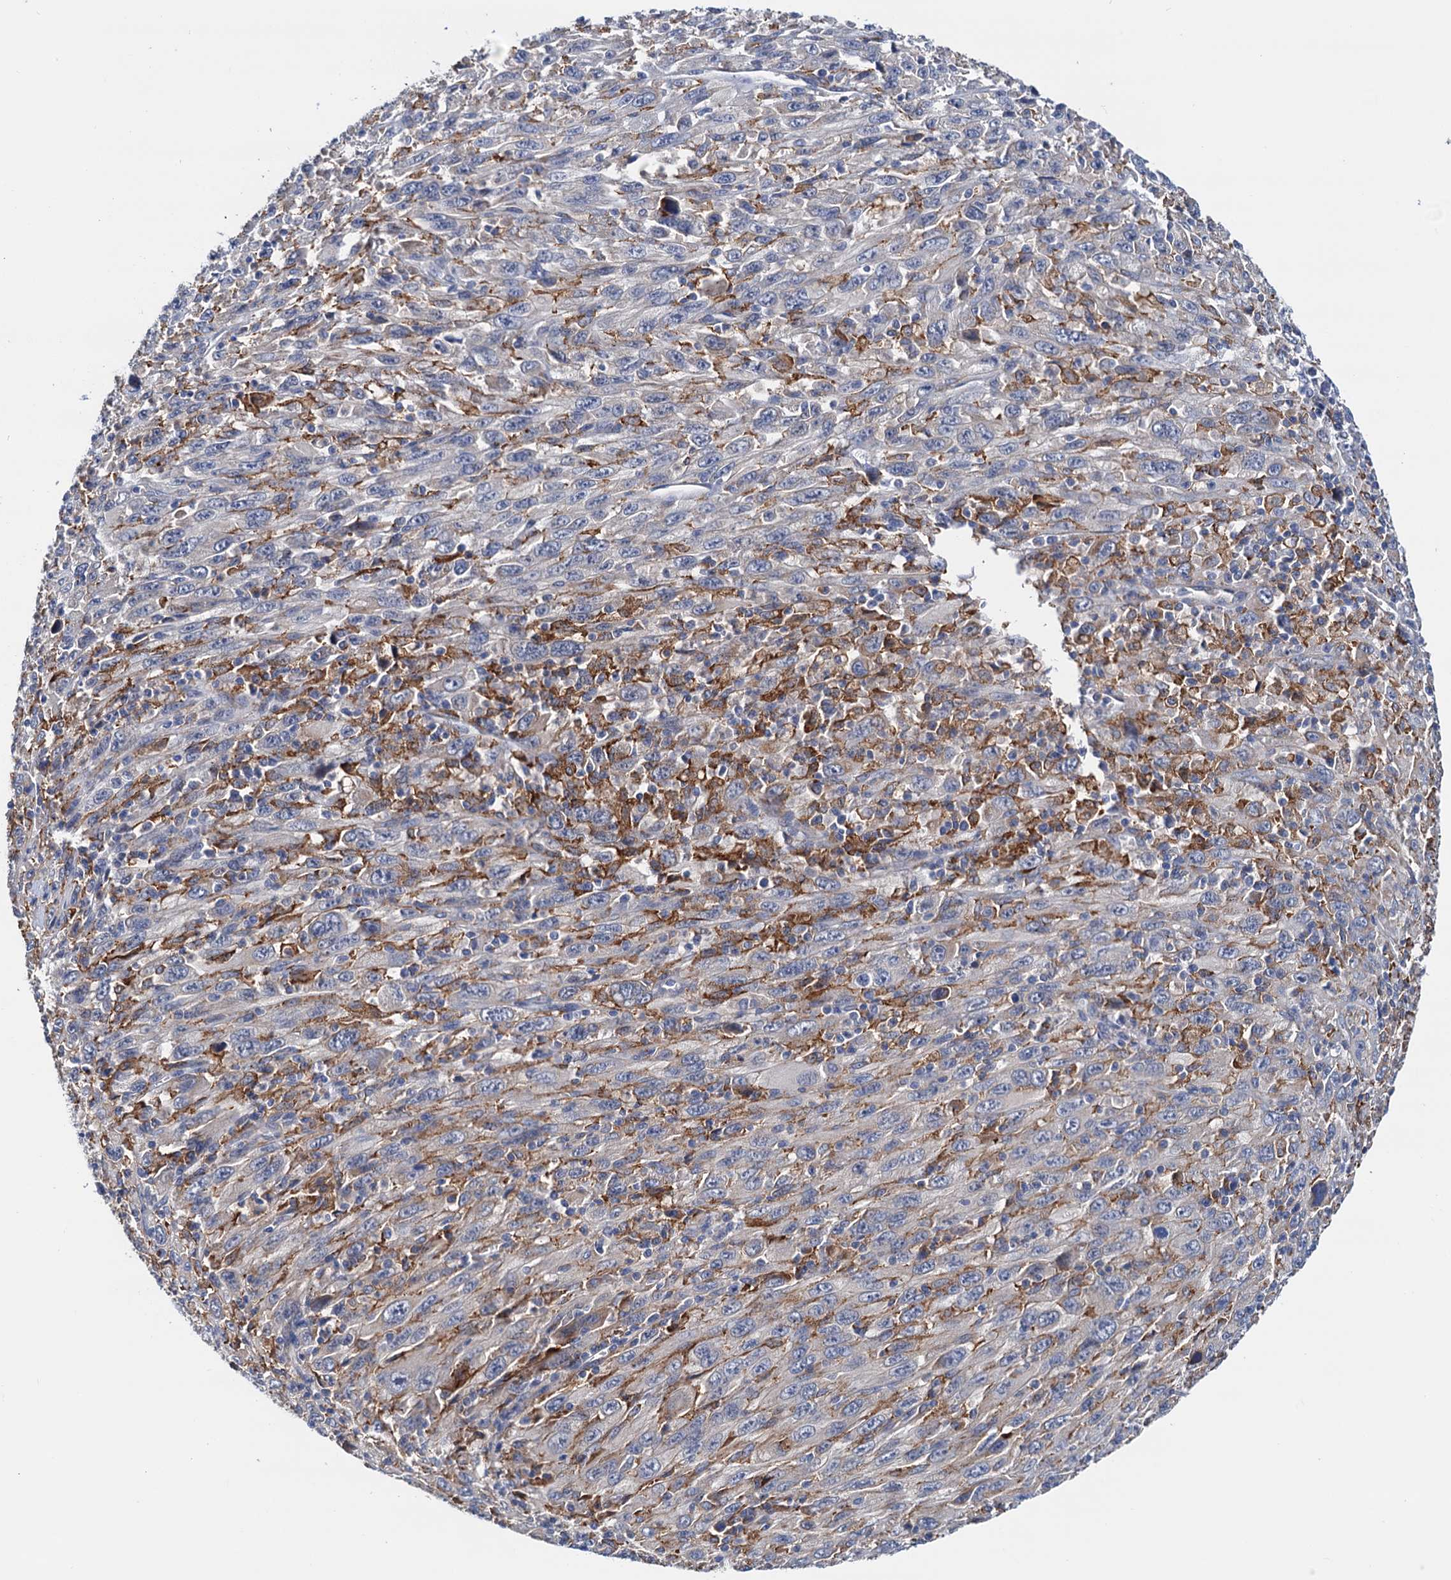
{"staining": {"intensity": "negative", "quantity": "none", "location": "none"}, "tissue": "melanoma", "cell_type": "Tumor cells", "image_type": "cancer", "snomed": [{"axis": "morphology", "description": "Malignant melanoma, Metastatic site"}, {"axis": "topography", "description": "Skin"}], "caption": "High magnification brightfield microscopy of melanoma stained with DAB (brown) and counterstained with hematoxylin (blue): tumor cells show no significant staining.", "gene": "RASSF9", "patient": {"sex": "female", "age": 56}}